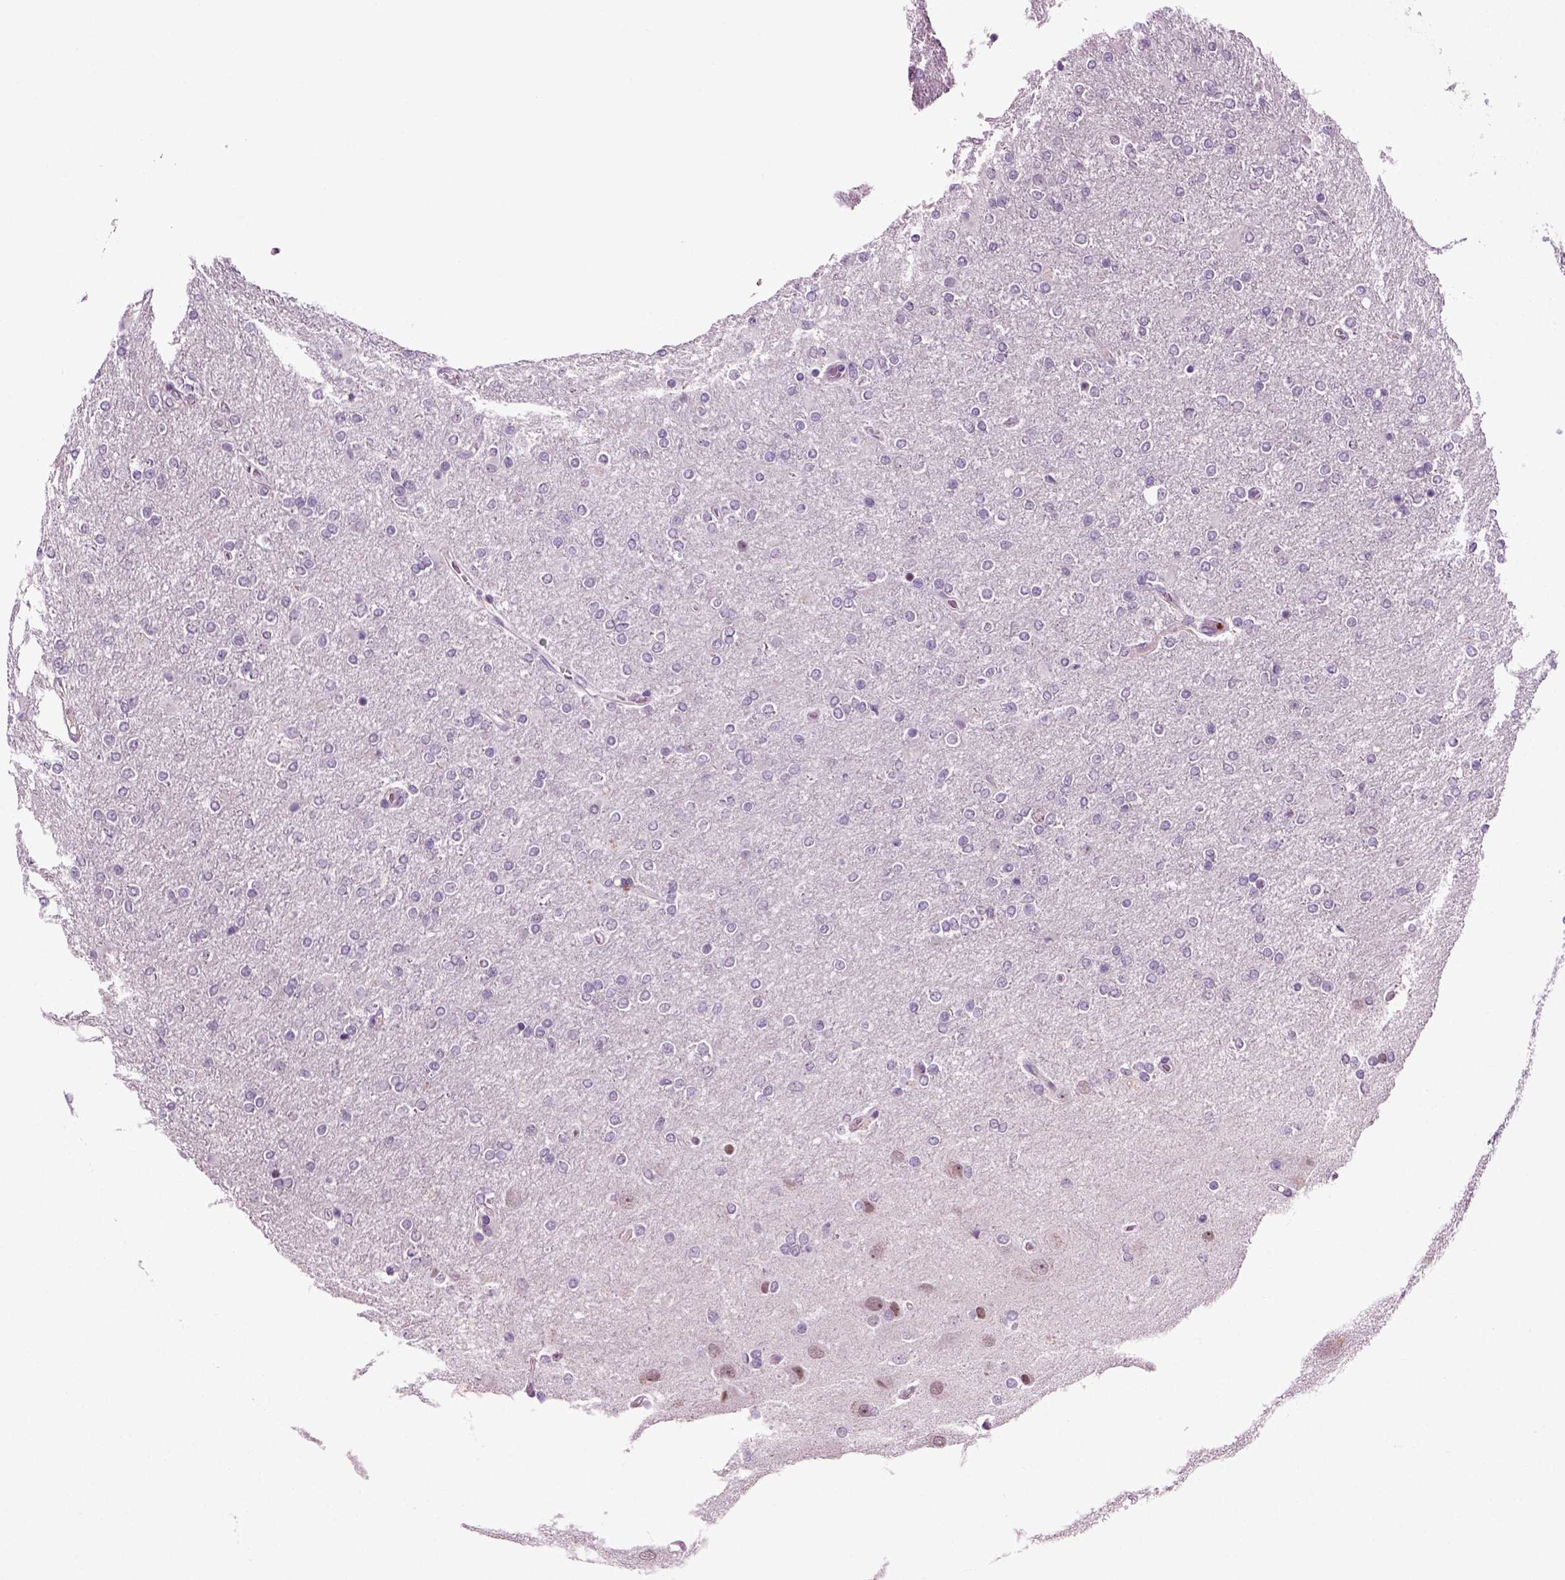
{"staining": {"intensity": "negative", "quantity": "none", "location": "none"}, "tissue": "glioma", "cell_type": "Tumor cells", "image_type": "cancer", "snomed": [{"axis": "morphology", "description": "Glioma, malignant, High grade"}, {"axis": "topography", "description": "Cerebral cortex"}], "caption": "An image of human malignant glioma (high-grade) is negative for staining in tumor cells. (Brightfield microscopy of DAB (3,3'-diaminobenzidine) IHC at high magnification).", "gene": "SPATA17", "patient": {"sex": "male", "age": 70}}